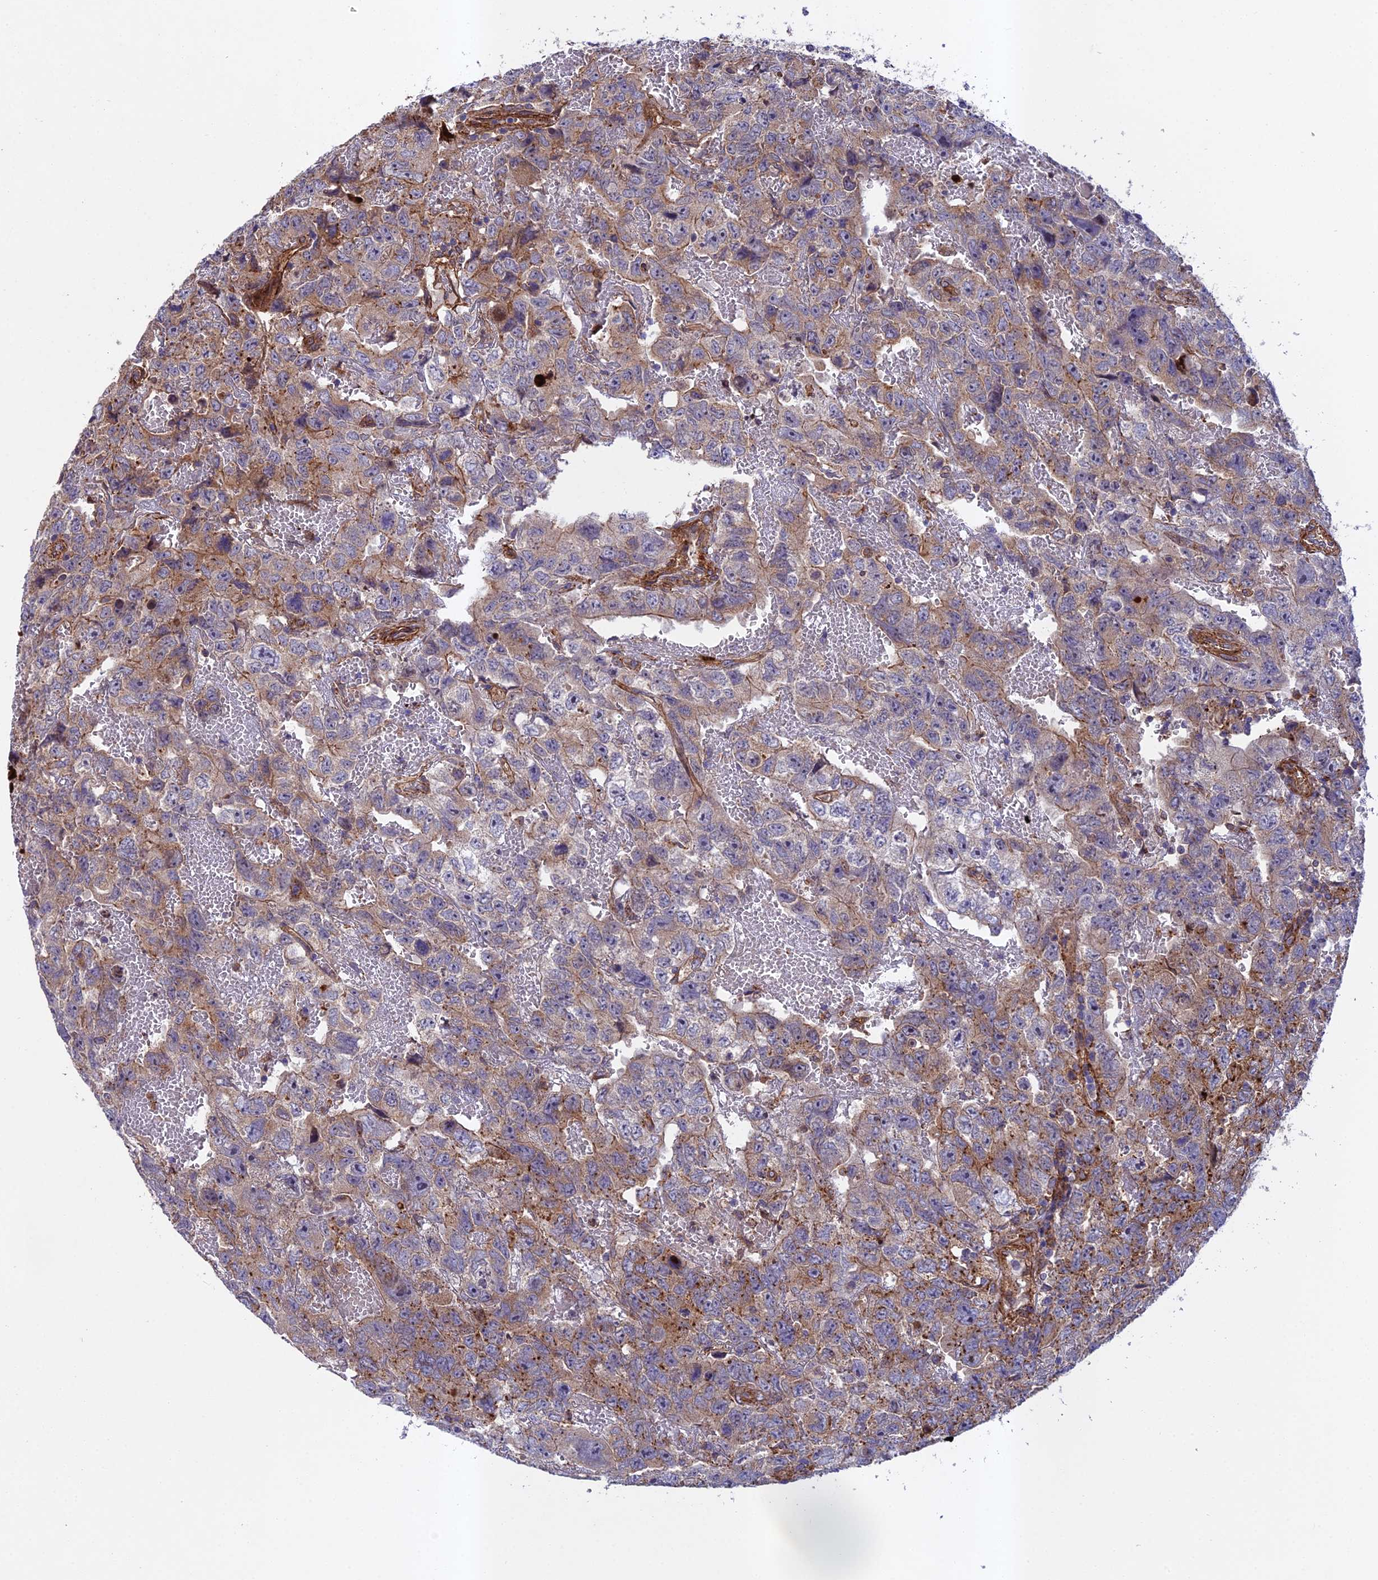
{"staining": {"intensity": "moderate", "quantity": "25%-75%", "location": "cytoplasmic/membranous"}, "tissue": "testis cancer", "cell_type": "Tumor cells", "image_type": "cancer", "snomed": [{"axis": "morphology", "description": "Carcinoma, Embryonal, NOS"}, {"axis": "topography", "description": "Testis"}], "caption": "A histopathology image of human embryonal carcinoma (testis) stained for a protein reveals moderate cytoplasmic/membranous brown staining in tumor cells. Nuclei are stained in blue.", "gene": "RALGAPA2", "patient": {"sex": "male", "age": 45}}